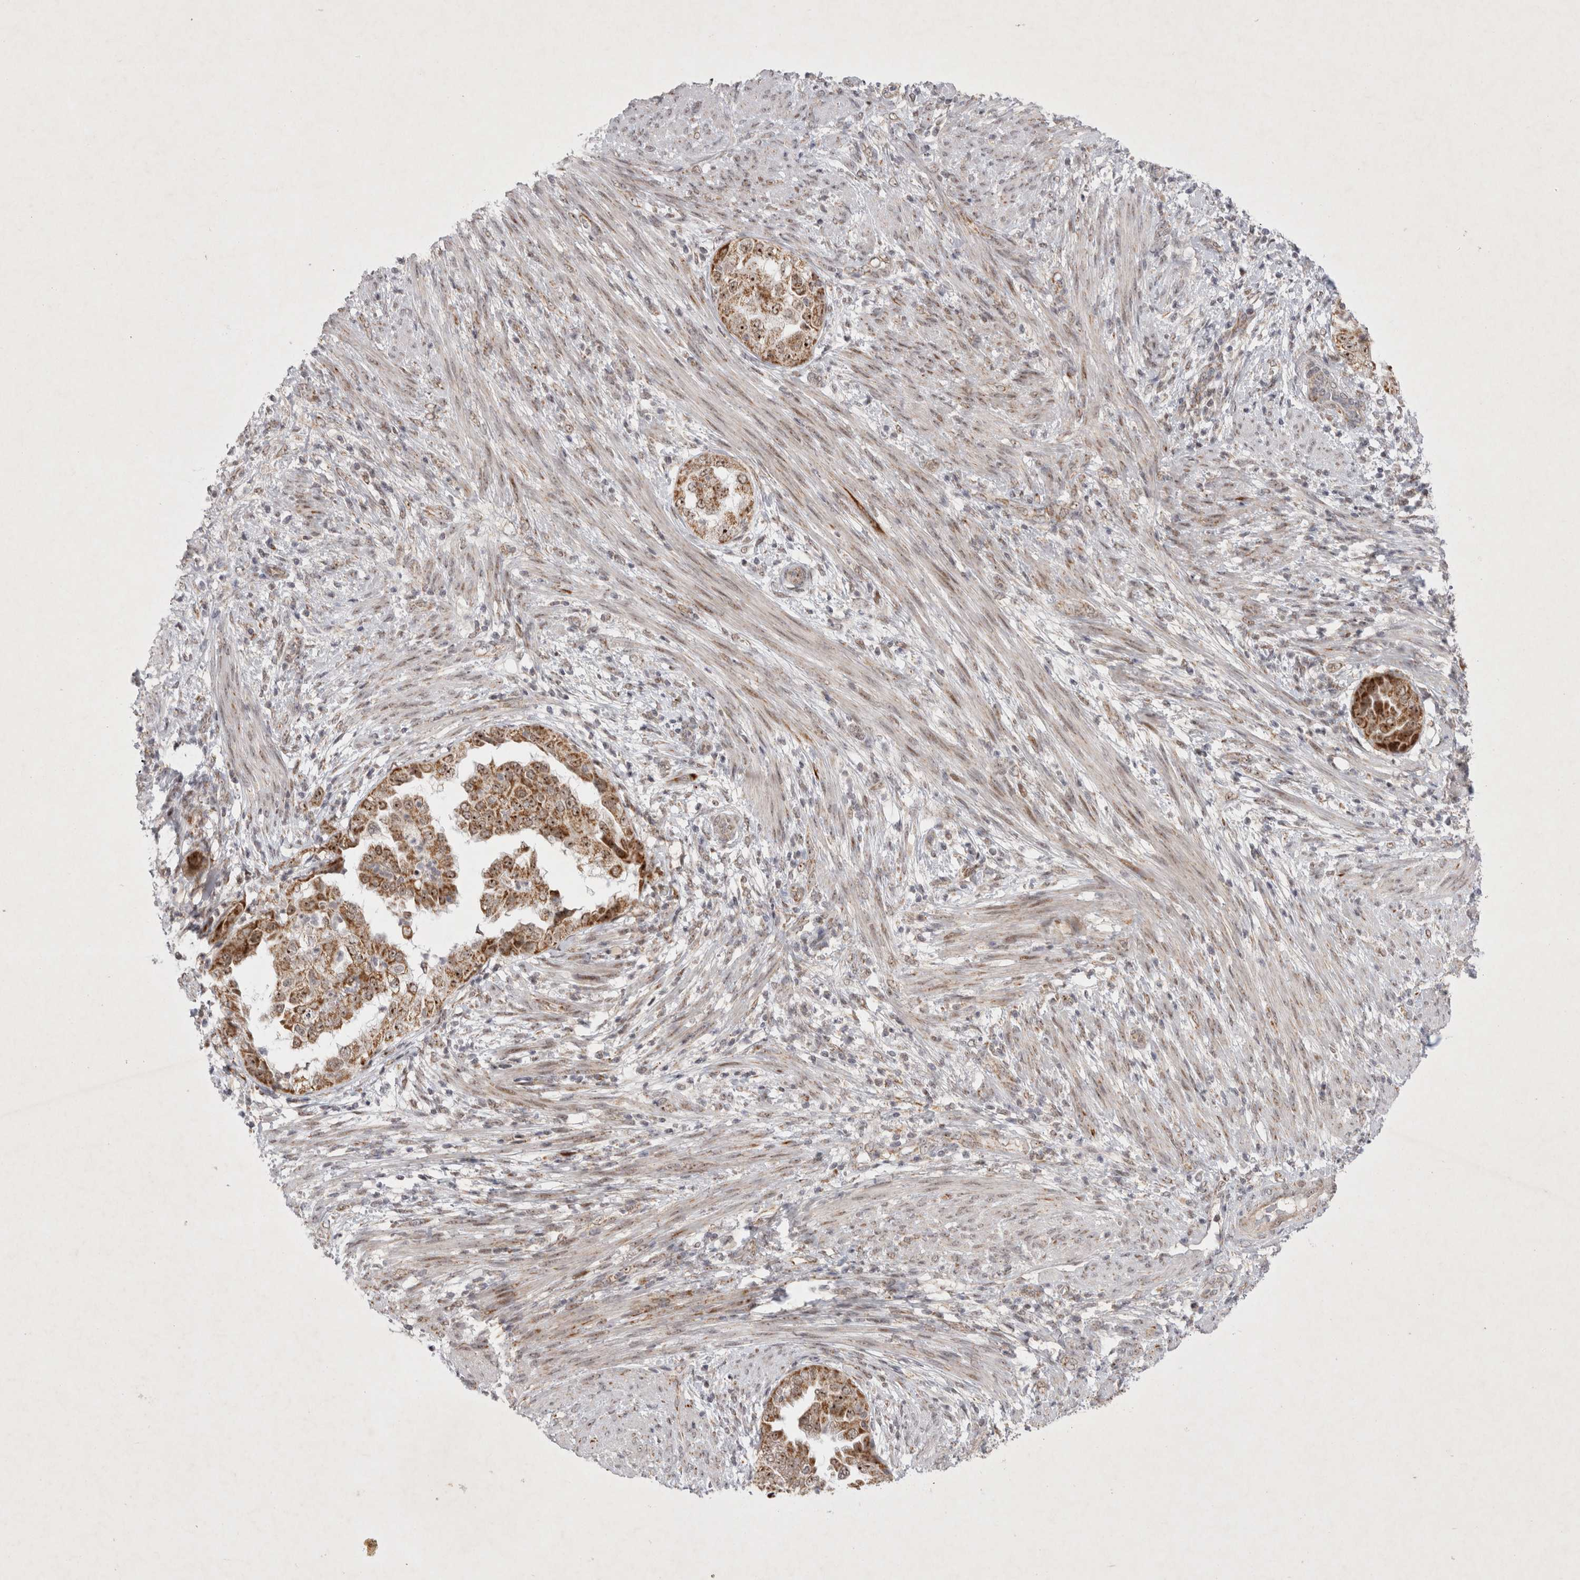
{"staining": {"intensity": "moderate", "quantity": ">75%", "location": "cytoplasmic/membranous,nuclear"}, "tissue": "endometrial cancer", "cell_type": "Tumor cells", "image_type": "cancer", "snomed": [{"axis": "morphology", "description": "Adenocarcinoma, NOS"}, {"axis": "topography", "description": "Endometrium"}], "caption": "About >75% of tumor cells in adenocarcinoma (endometrial) reveal moderate cytoplasmic/membranous and nuclear protein staining as visualized by brown immunohistochemical staining.", "gene": "MRPL37", "patient": {"sex": "female", "age": 85}}